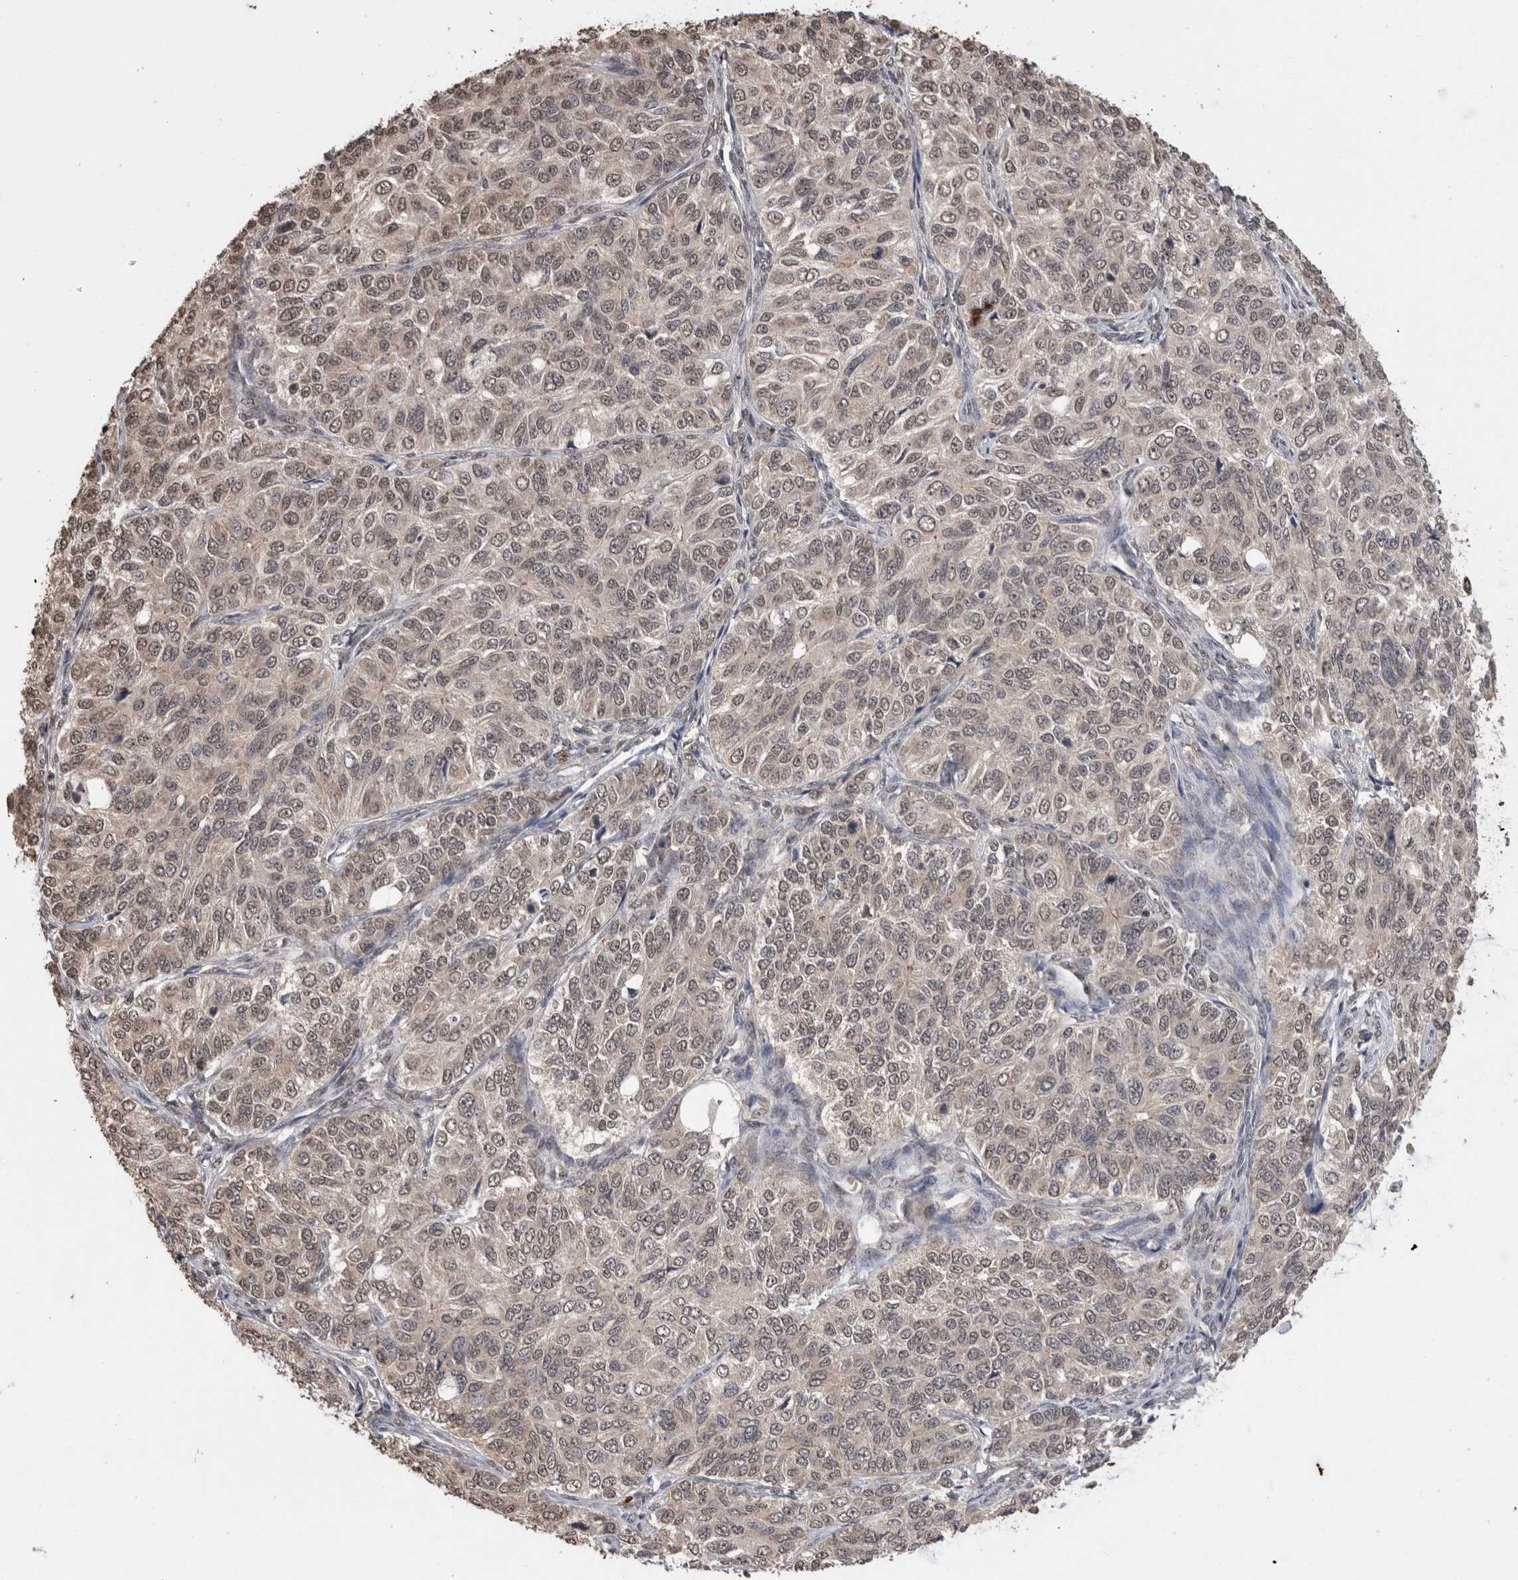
{"staining": {"intensity": "weak", "quantity": ">75%", "location": "cytoplasmic/membranous,nuclear"}, "tissue": "ovarian cancer", "cell_type": "Tumor cells", "image_type": "cancer", "snomed": [{"axis": "morphology", "description": "Carcinoma, endometroid"}, {"axis": "topography", "description": "Ovary"}], "caption": "This image displays ovarian cancer (endometroid carcinoma) stained with IHC to label a protein in brown. The cytoplasmic/membranous and nuclear of tumor cells show weak positivity for the protein. Nuclei are counter-stained blue.", "gene": "PAK4", "patient": {"sex": "female", "age": 51}}